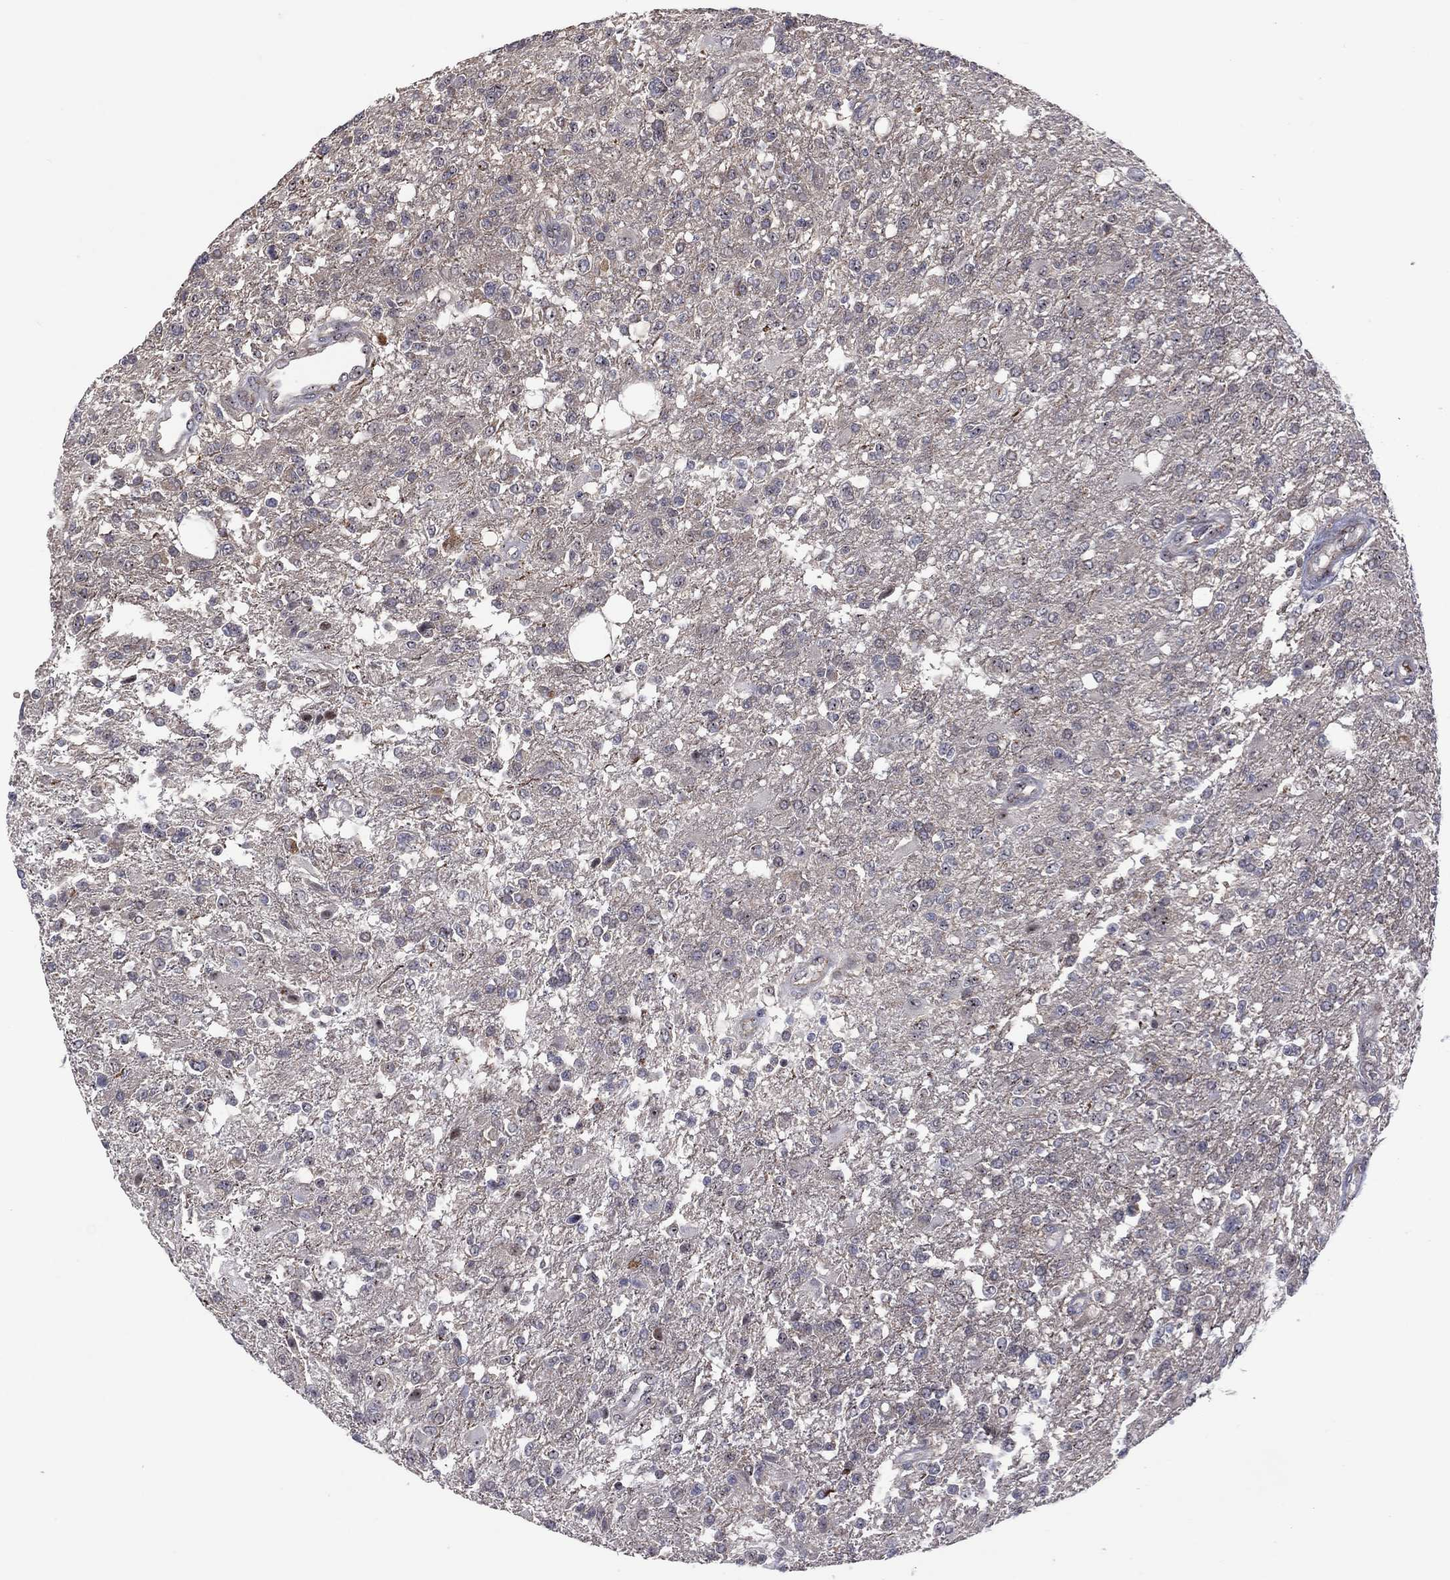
{"staining": {"intensity": "negative", "quantity": "none", "location": "none"}, "tissue": "glioma", "cell_type": "Tumor cells", "image_type": "cancer", "snomed": [{"axis": "morphology", "description": "Glioma, malignant, High grade"}, {"axis": "topography", "description": "Brain"}], "caption": "Immunohistochemistry of malignant glioma (high-grade) displays no positivity in tumor cells.", "gene": "VHL", "patient": {"sex": "male", "age": 56}}